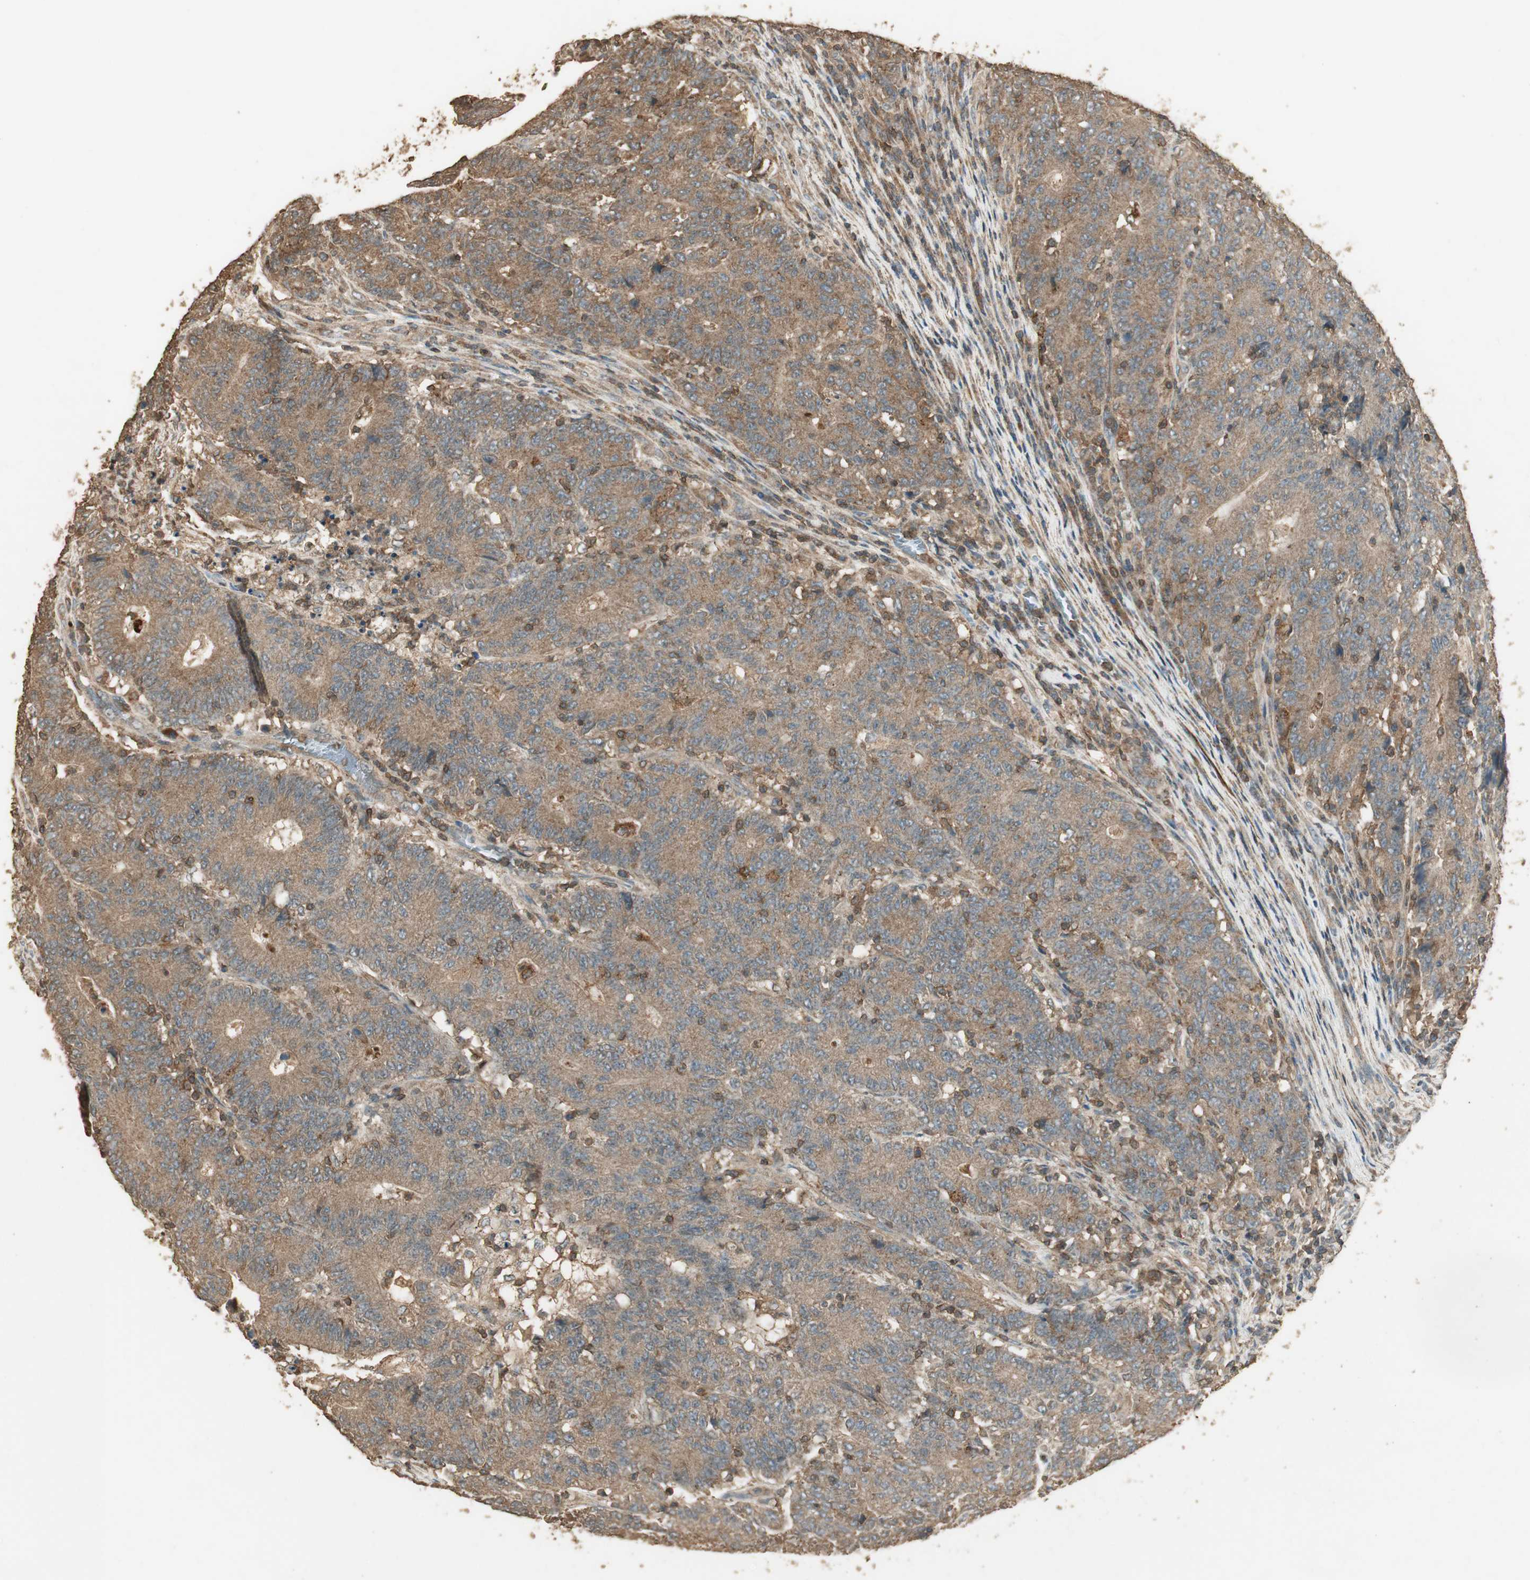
{"staining": {"intensity": "moderate", "quantity": ">75%", "location": "cytoplasmic/membranous"}, "tissue": "colorectal cancer", "cell_type": "Tumor cells", "image_type": "cancer", "snomed": [{"axis": "morphology", "description": "Normal tissue, NOS"}, {"axis": "morphology", "description": "Adenocarcinoma, NOS"}, {"axis": "topography", "description": "Colon"}], "caption": "High-power microscopy captured an IHC image of adenocarcinoma (colorectal), revealing moderate cytoplasmic/membranous positivity in about >75% of tumor cells. (brown staining indicates protein expression, while blue staining denotes nuclei).", "gene": "USP2", "patient": {"sex": "female", "age": 75}}